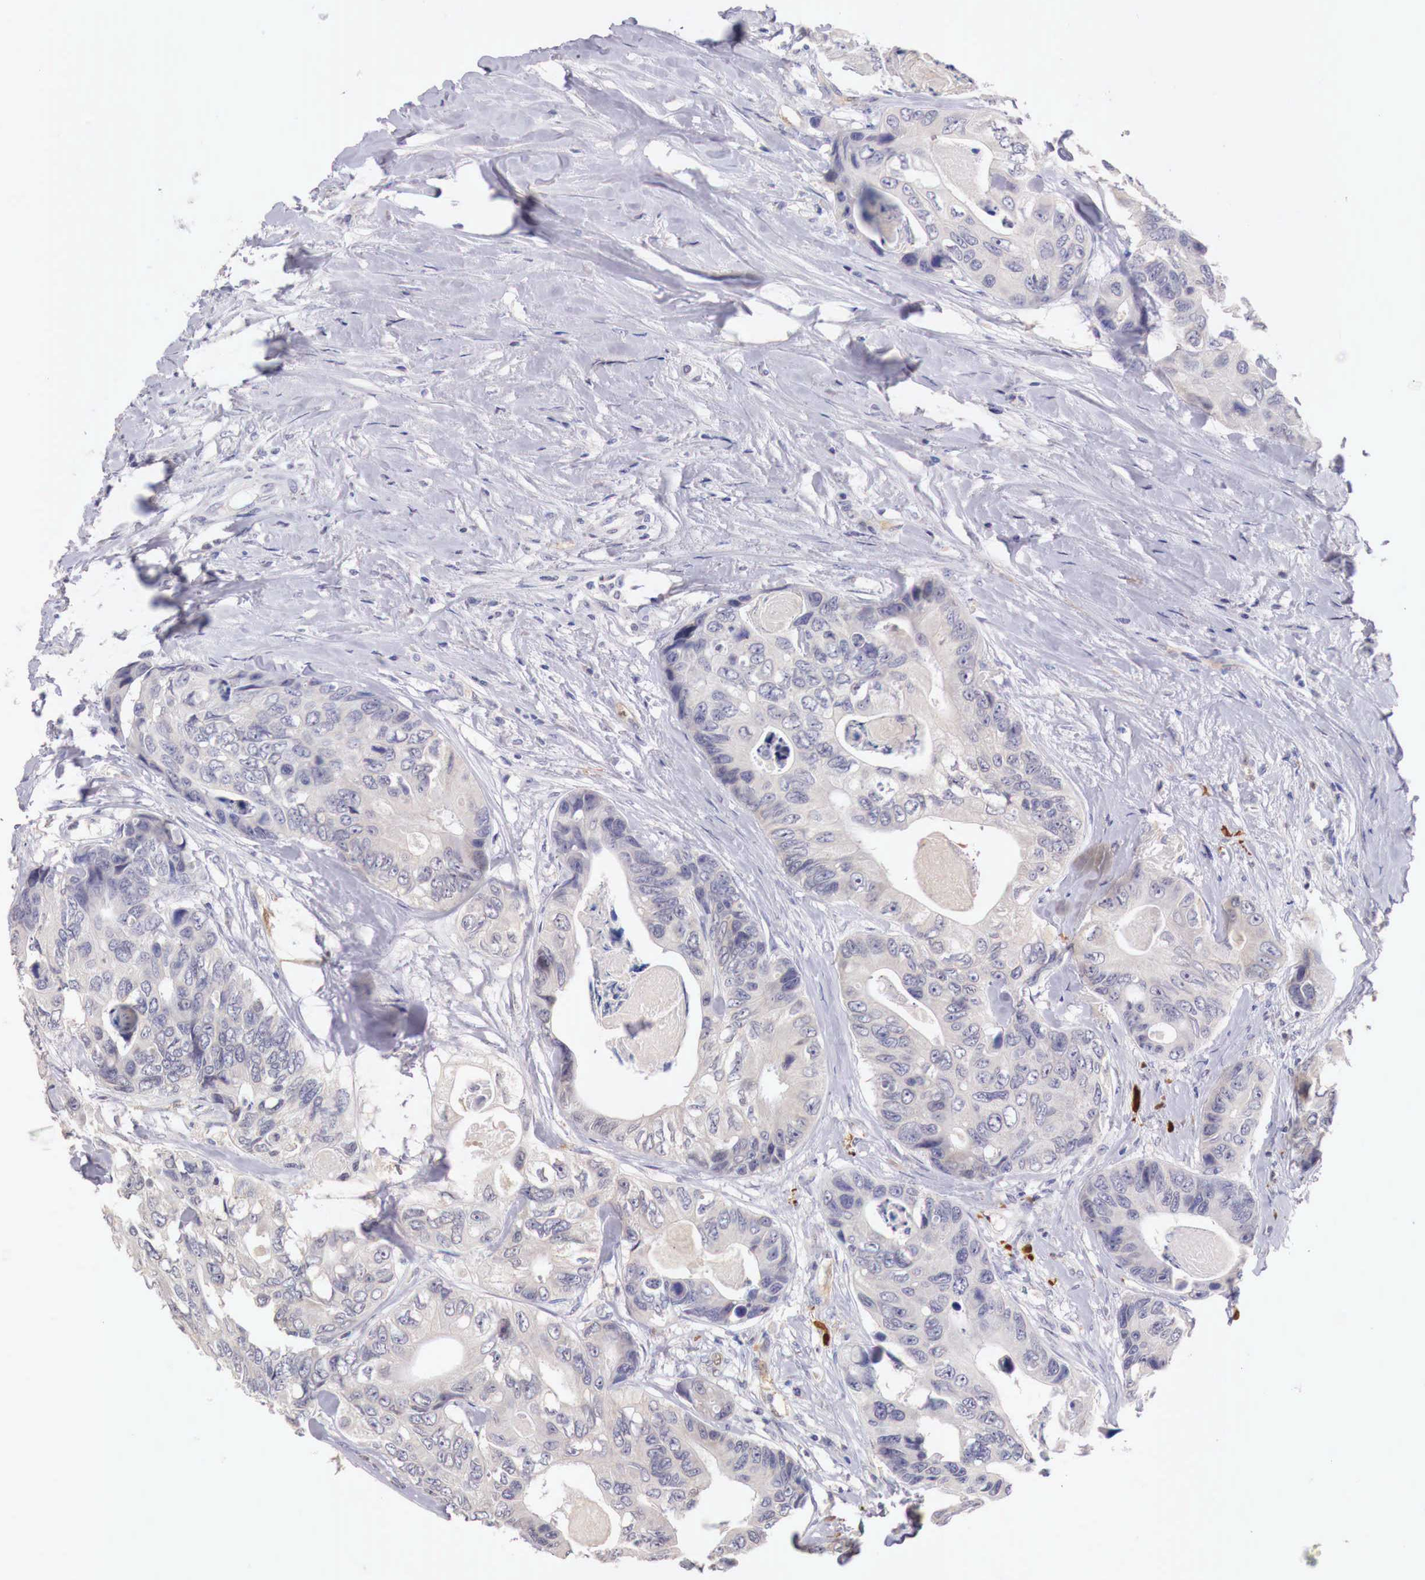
{"staining": {"intensity": "weak", "quantity": "<25%", "location": "cytoplasmic/membranous"}, "tissue": "colorectal cancer", "cell_type": "Tumor cells", "image_type": "cancer", "snomed": [{"axis": "morphology", "description": "Adenocarcinoma, NOS"}, {"axis": "topography", "description": "Colon"}], "caption": "IHC image of human colorectal adenocarcinoma stained for a protein (brown), which reveals no positivity in tumor cells. (Brightfield microscopy of DAB immunohistochemistry (IHC) at high magnification).", "gene": "ITIH6", "patient": {"sex": "female", "age": 86}}